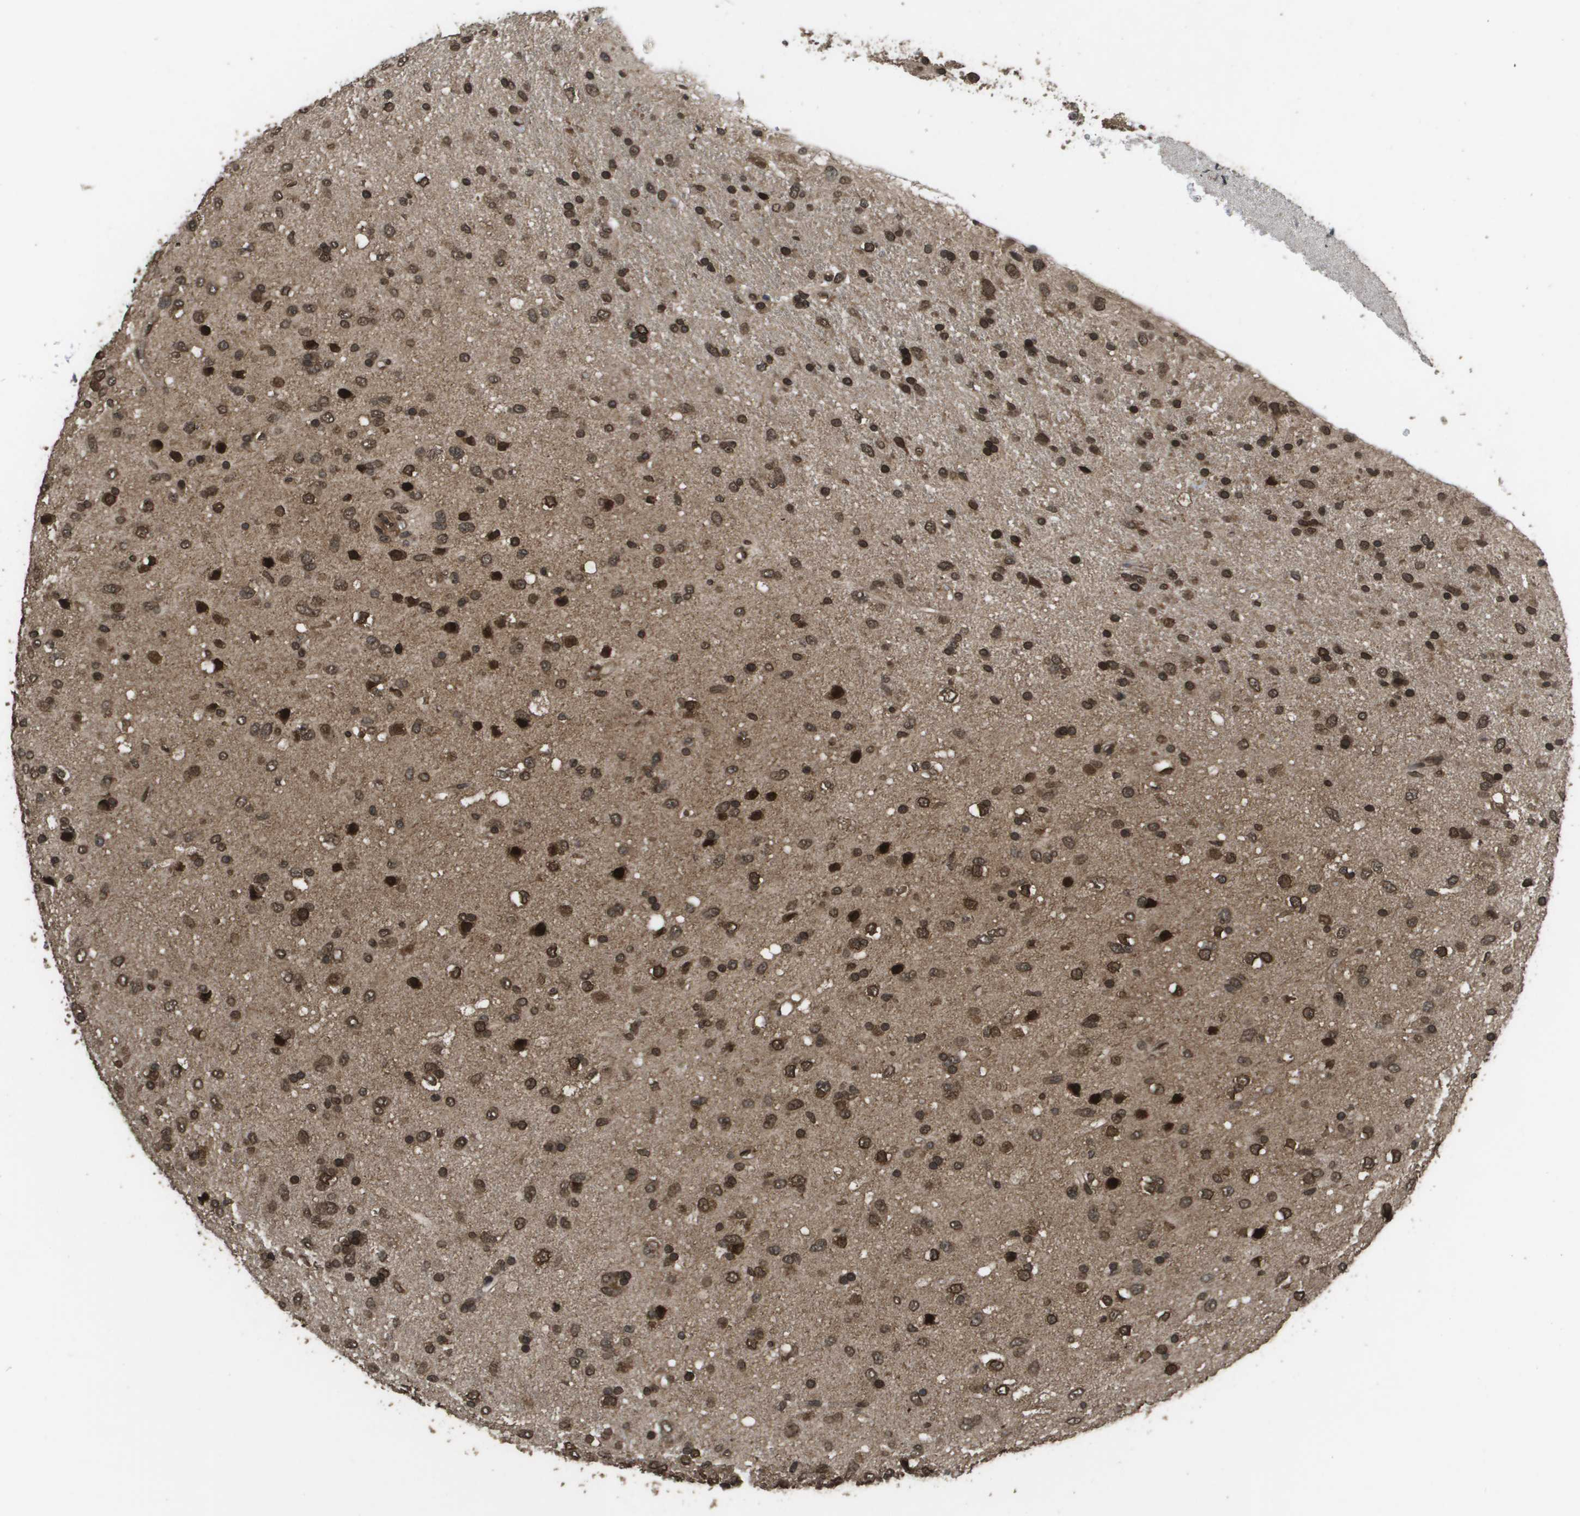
{"staining": {"intensity": "strong", "quantity": "25%-75%", "location": "cytoplasmic/membranous,nuclear"}, "tissue": "glioma", "cell_type": "Tumor cells", "image_type": "cancer", "snomed": [{"axis": "morphology", "description": "Glioma, malignant, Low grade"}, {"axis": "topography", "description": "Brain"}], "caption": "This is a micrograph of immunohistochemistry staining of malignant glioma (low-grade), which shows strong staining in the cytoplasmic/membranous and nuclear of tumor cells.", "gene": "AXIN2", "patient": {"sex": "male", "age": 77}}